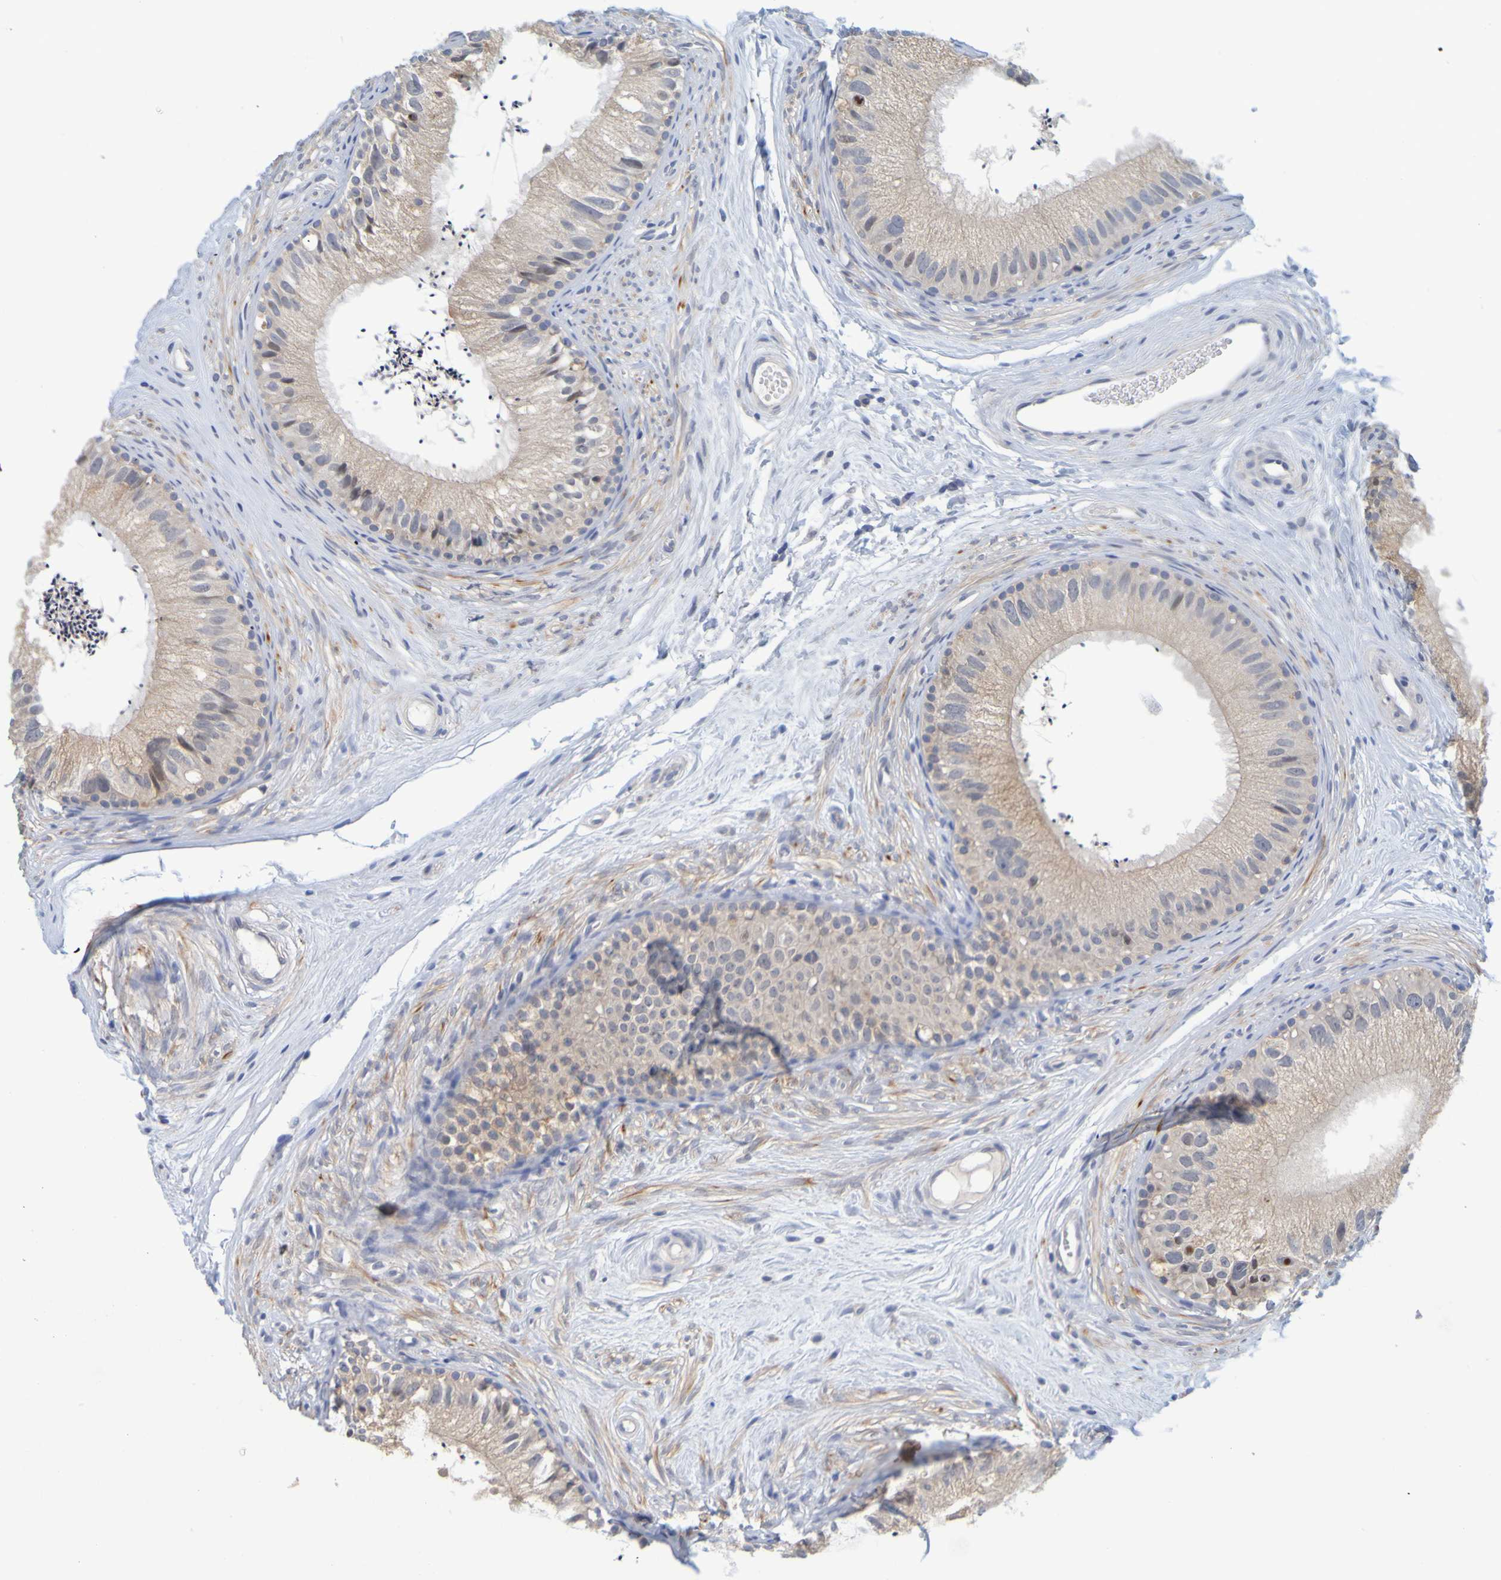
{"staining": {"intensity": "negative", "quantity": "none", "location": "none"}, "tissue": "epididymis", "cell_type": "Glandular cells", "image_type": "normal", "snomed": [{"axis": "morphology", "description": "Normal tissue, NOS"}, {"axis": "topography", "description": "Epididymis"}], "caption": "High magnification brightfield microscopy of benign epididymis stained with DAB (brown) and counterstained with hematoxylin (blue): glandular cells show no significant positivity. (DAB IHC with hematoxylin counter stain).", "gene": "ENDOU", "patient": {"sex": "male", "age": 56}}